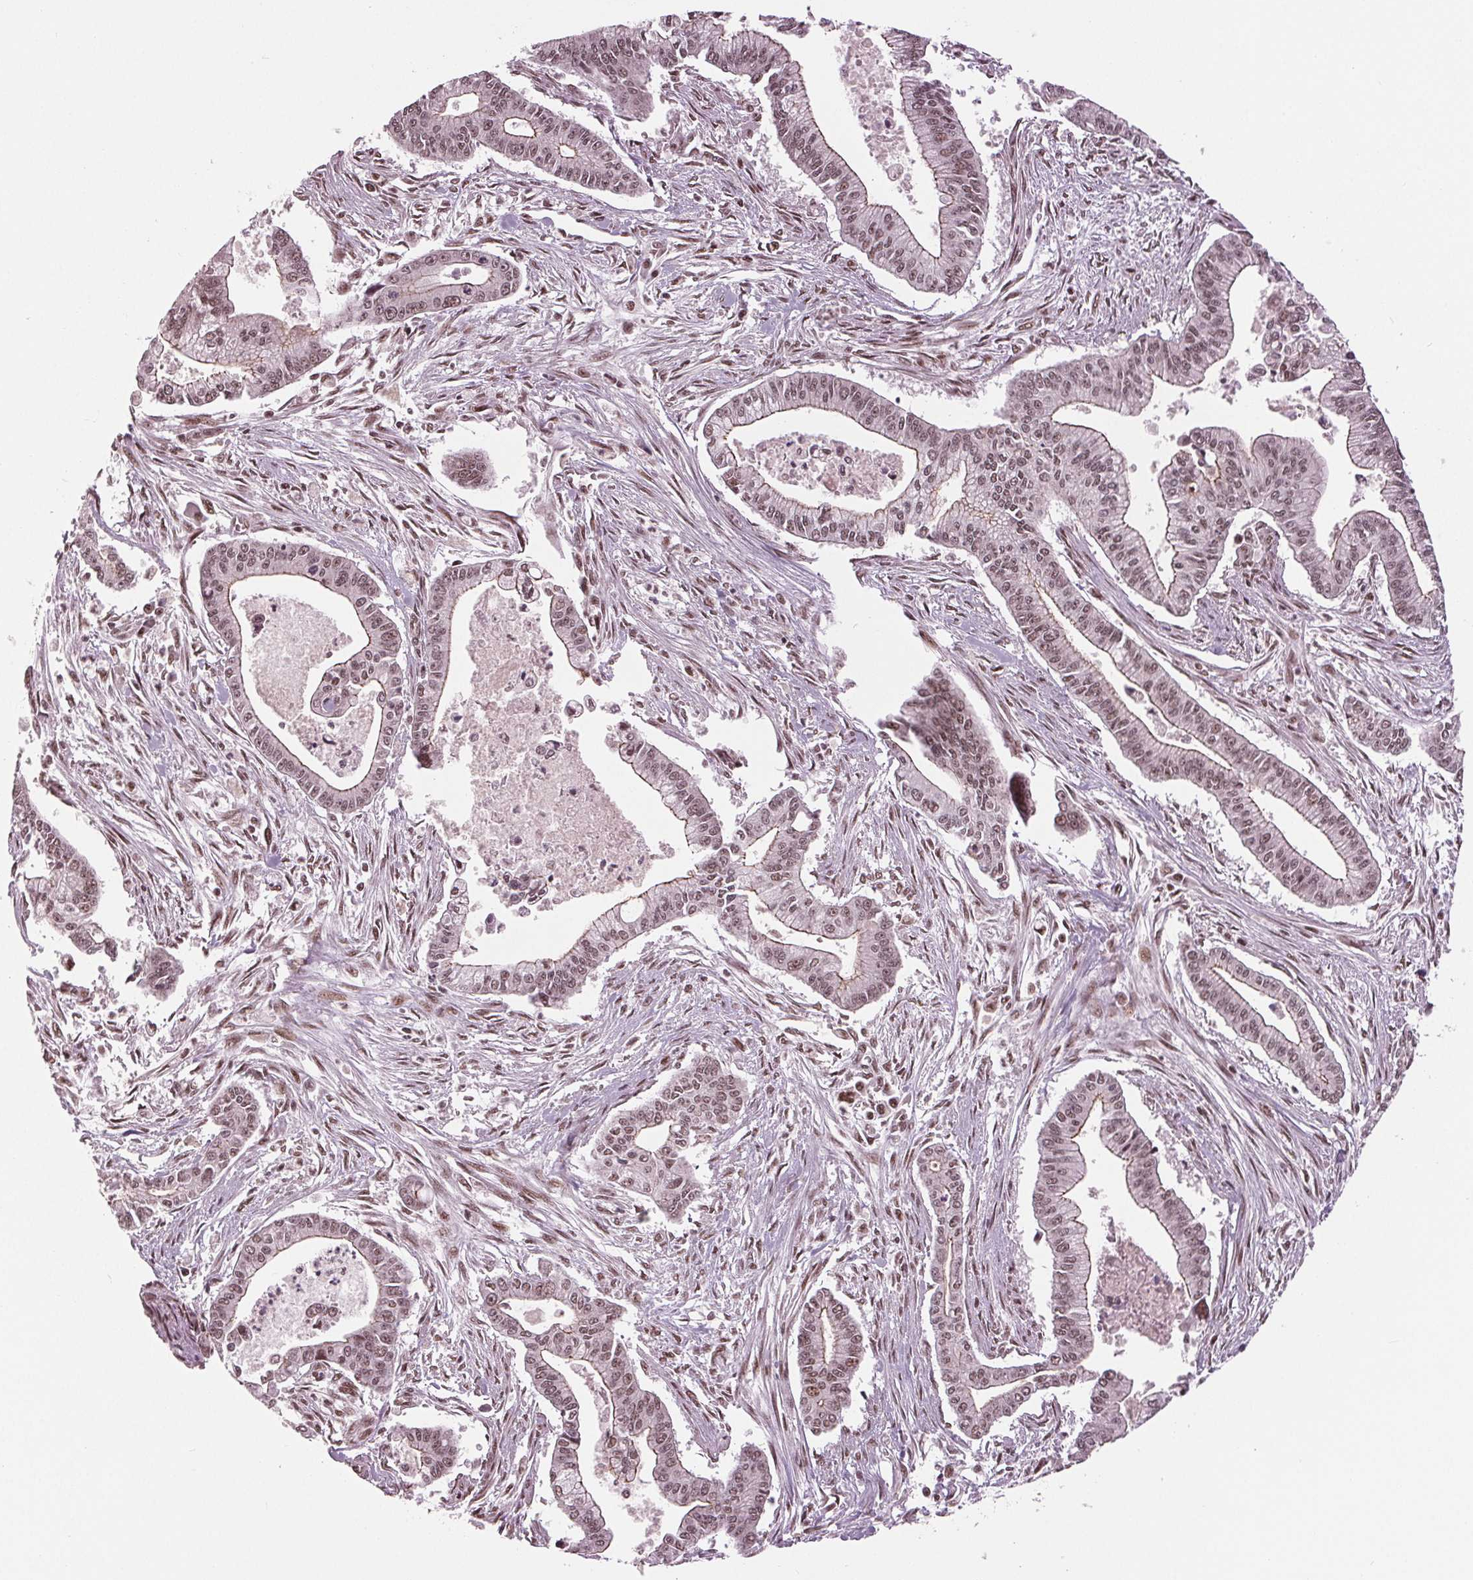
{"staining": {"intensity": "weak", "quantity": ">75%", "location": "cytoplasmic/membranous,nuclear"}, "tissue": "pancreatic cancer", "cell_type": "Tumor cells", "image_type": "cancer", "snomed": [{"axis": "morphology", "description": "Adenocarcinoma, NOS"}, {"axis": "topography", "description": "Pancreas"}], "caption": "There is low levels of weak cytoplasmic/membranous and nuclear staining in tumor cells of adenocarcinoma (pancreatic), as demonstrated by immunohistochemical staining (brown color).", "gene": "LSM2", "patient": {"sex": "female", "age": 65}}